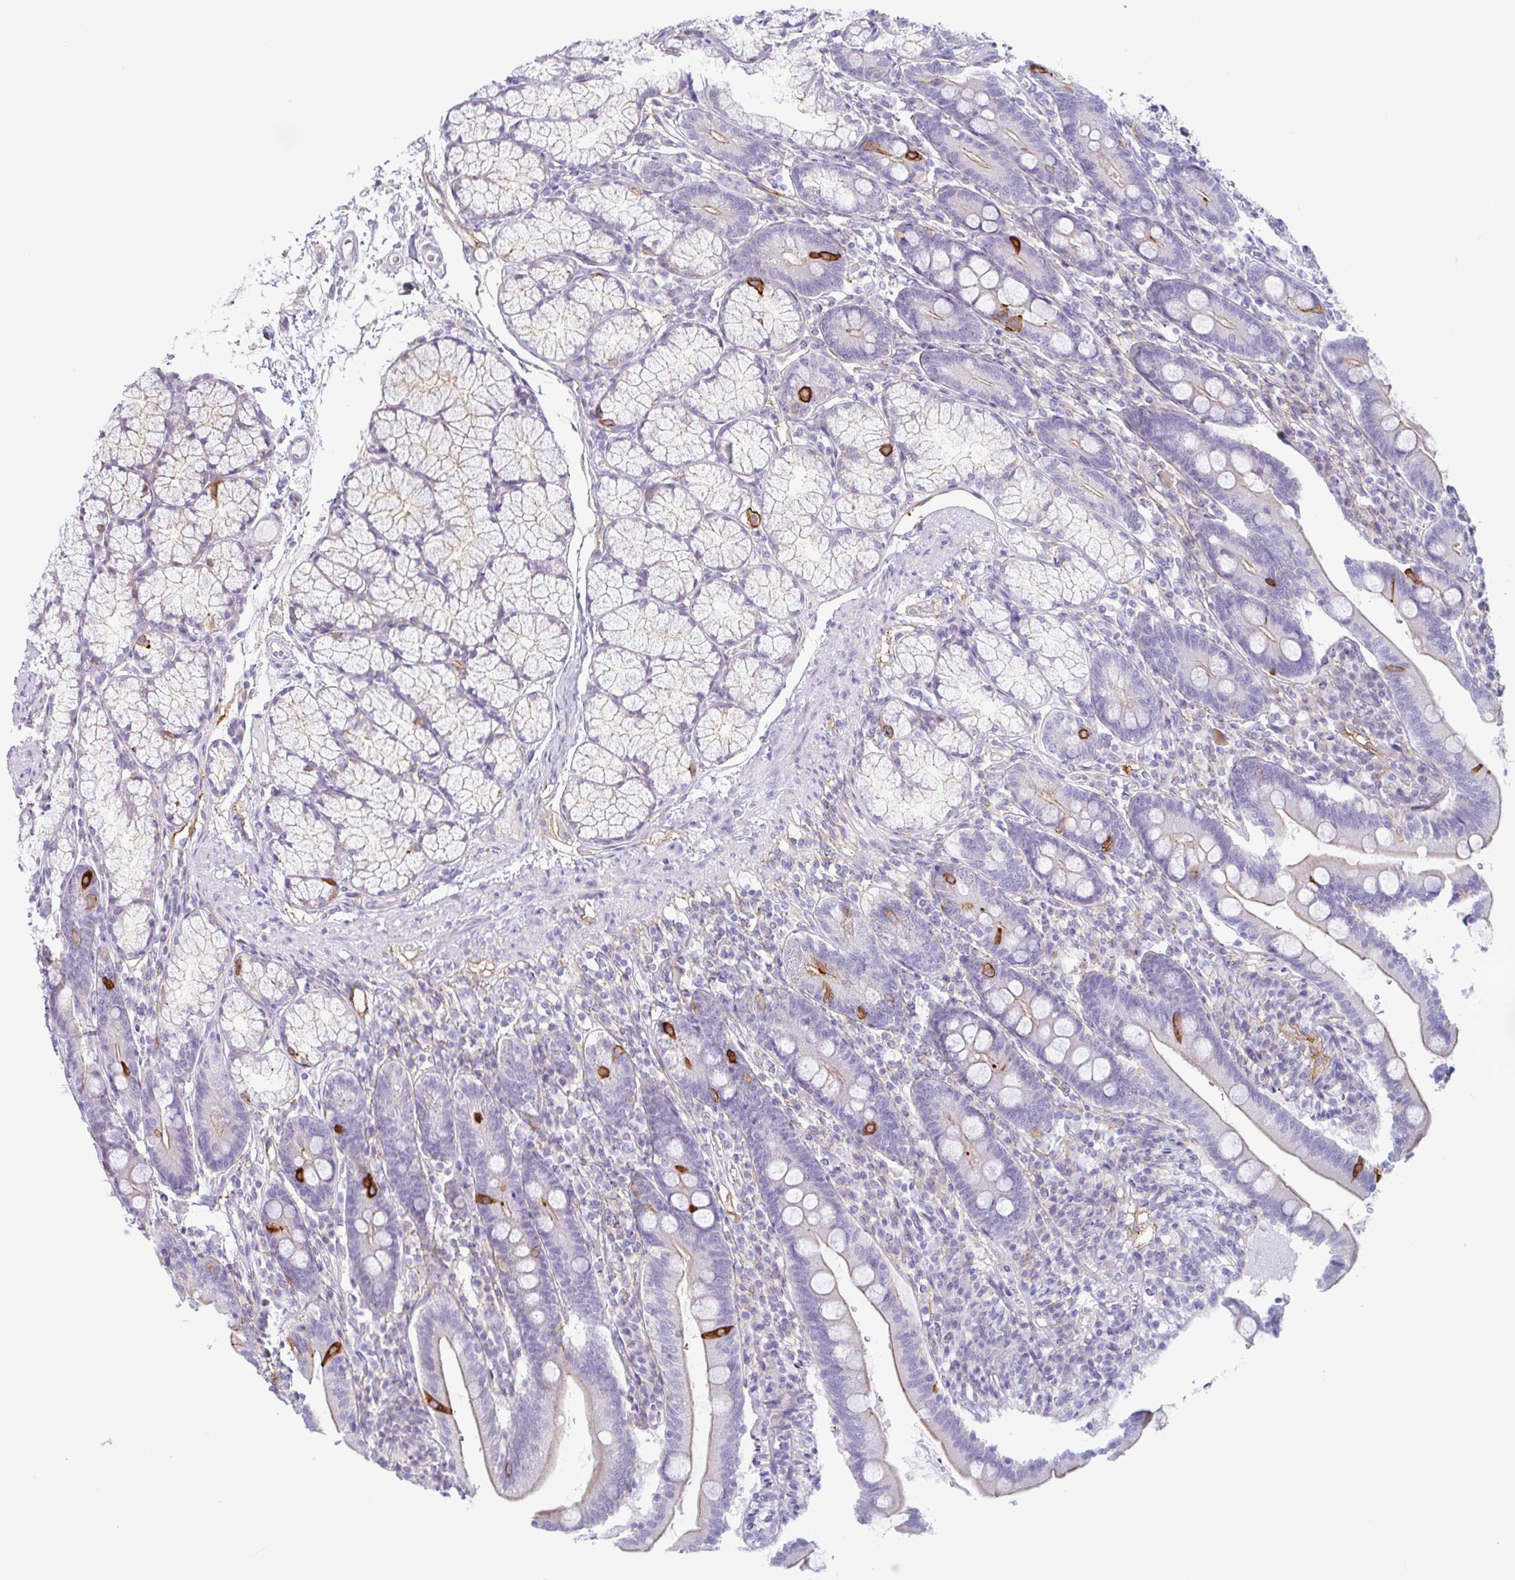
{"staining": {"intensity": "strong", "quantity": "<25%", "location": "cytoplasmic/membranous"}, "tissue": "duodenum", "cell_type": "Glandular cells", "image_type": "normal", "snomed": [{"axis": "morphology", "description": "Normal tissue, NOS"}, {"axis": "topography", "description": "Duodenum"}], "caption": "Brown immunohistochemical staining in unremarkable human duodenum displays strong cytoplasmic/membranous positivity in about <25% of glandular cells.", "gene": "MYH10", "patient": {"sex": "female", "age": 67}}